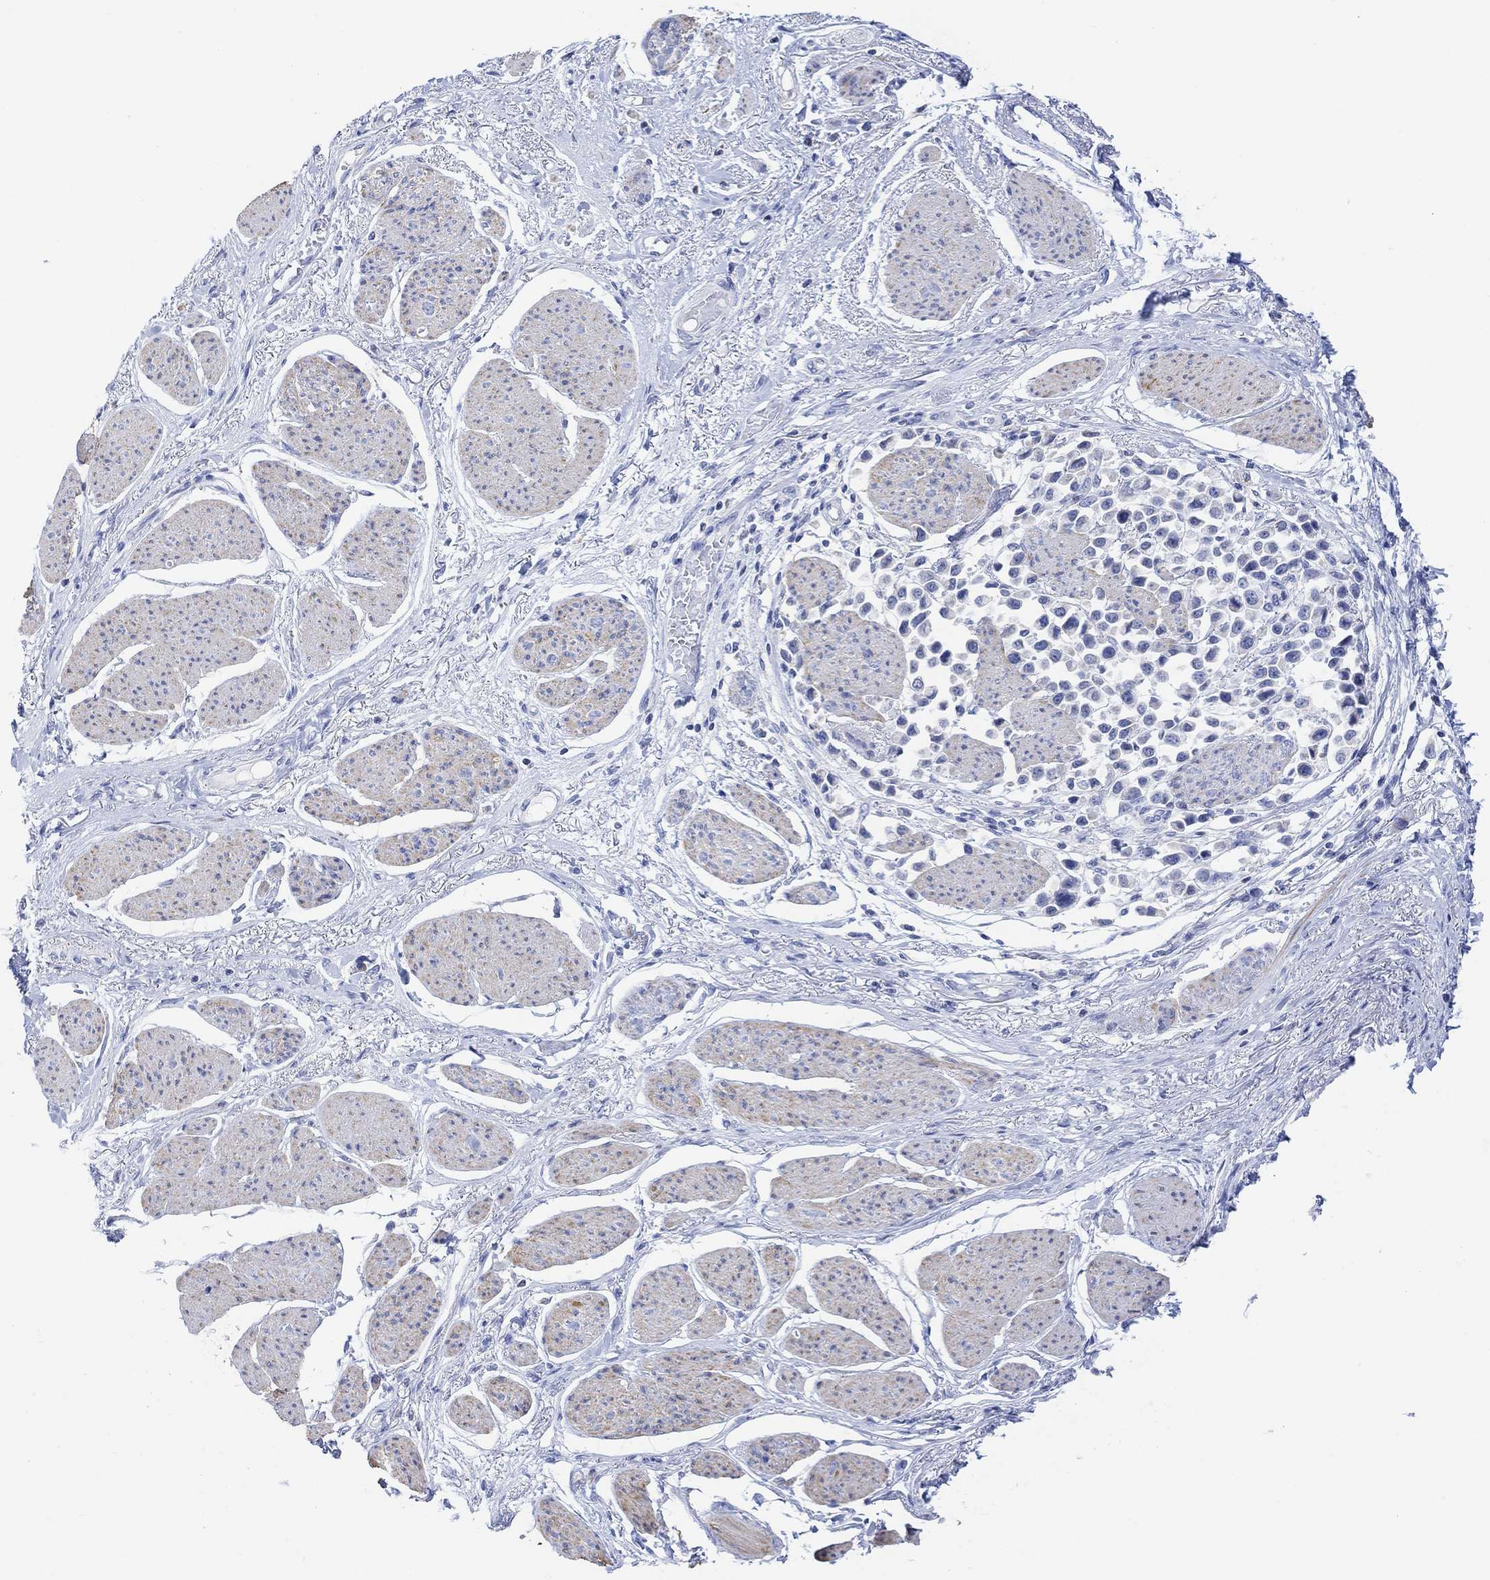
{"staining": {"intensity": "negative", "quantity": "none", "location": "none"}, "tissue": "stomach cancer", "cell_type": "Tumor cells", "image_type": "cancer", "snomed": [{"axis": "morphology", "description": "Adenocarcinoma, NOS"}, {"axis": "topography", "description": "Stomach"}], "caption": "Histopathology image shows no significant protein expression in tumor cells of stomach cancer (adenocarcinoma).", "gene": "SYT12", "patient": {"sex": "female", "age": 81}}